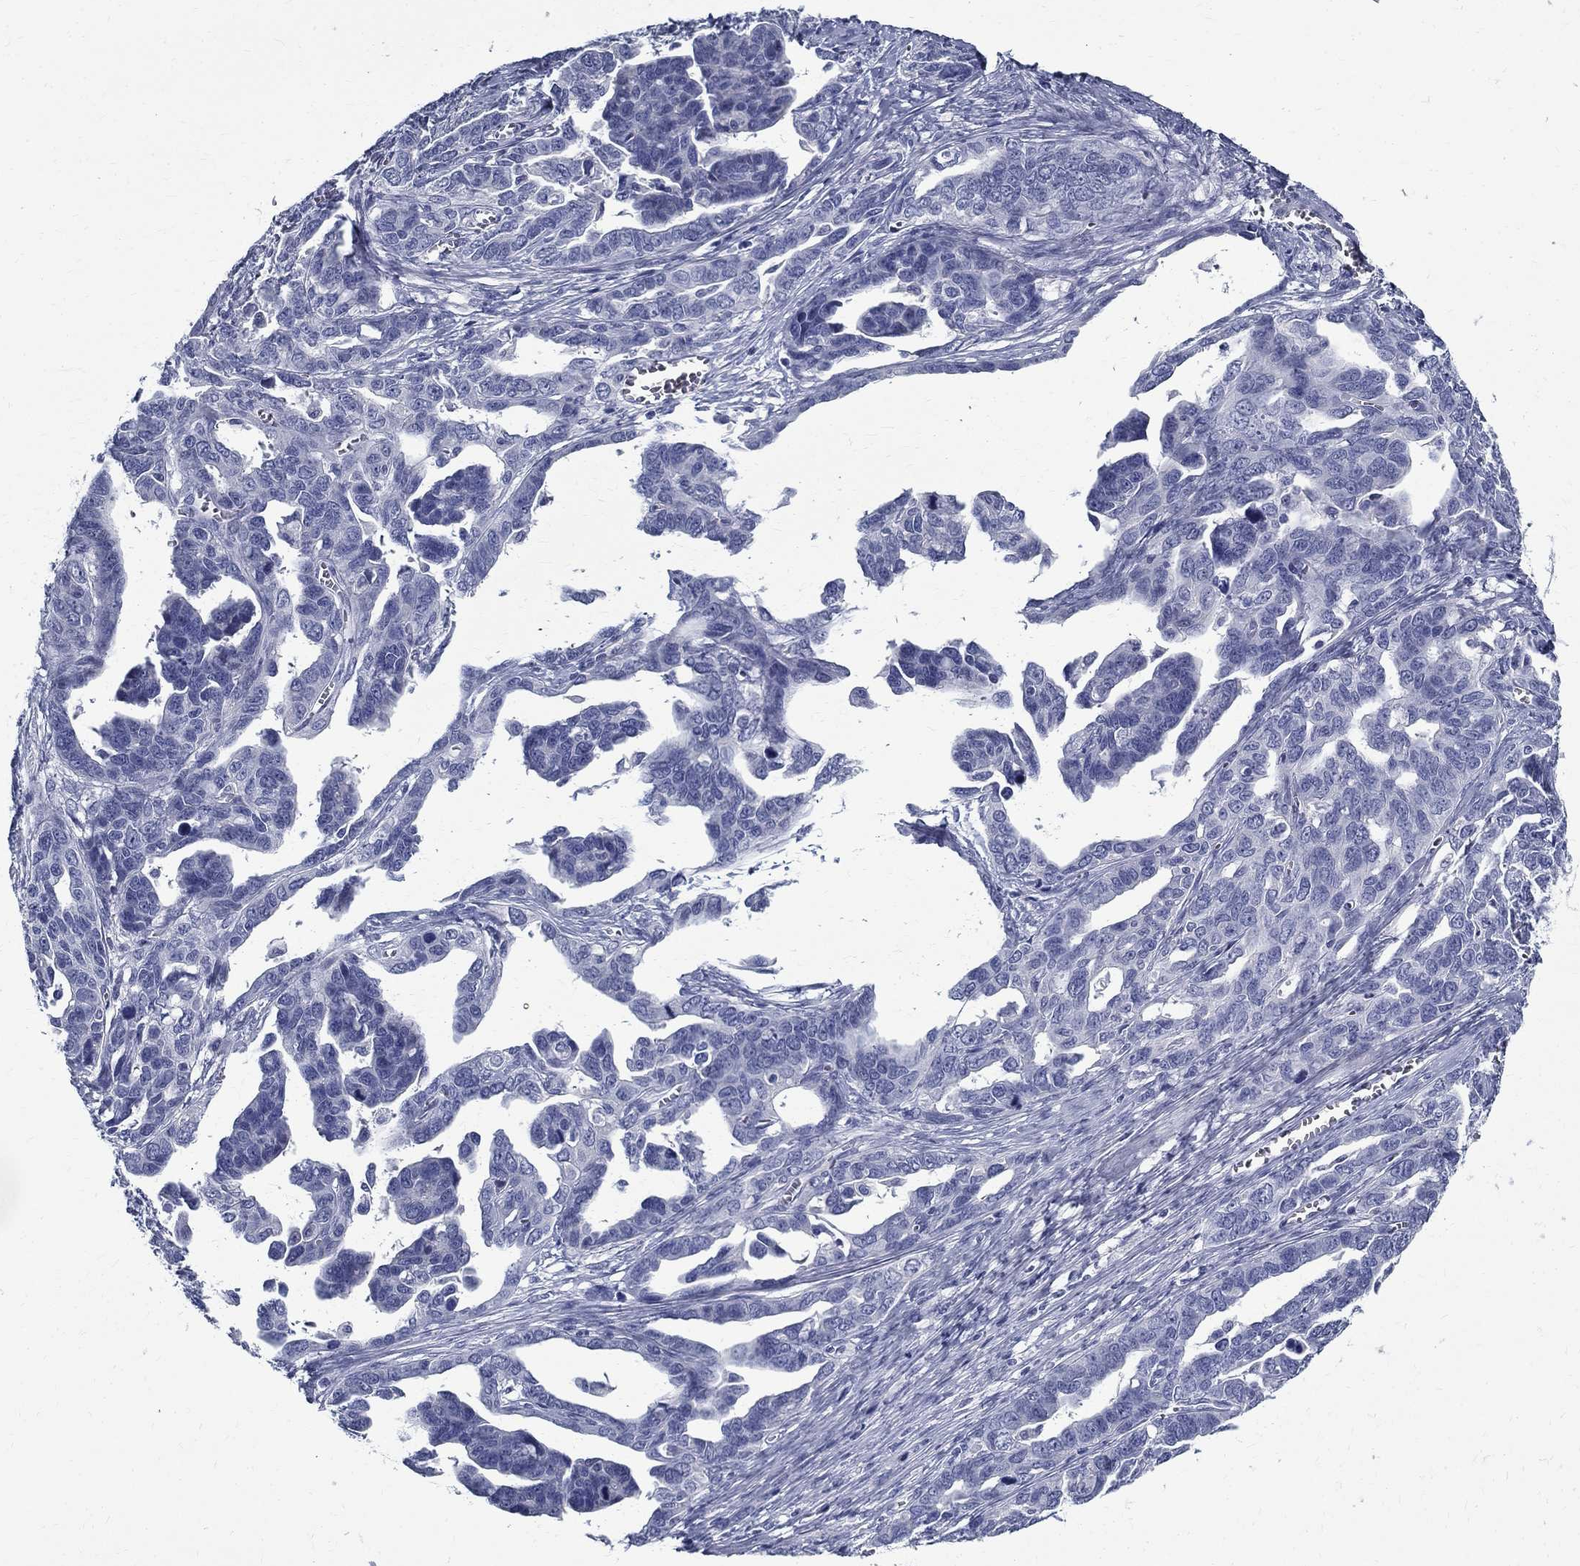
{"staining": {"intensity": "negative", "quantity": "none", "location": "none"}, "tissue": "ovarian cancer", "cell_type": "Tumor cells", "image_type": "cancer", "snomed": [{"axis": "morphology", "description": "Cystadenocarcinoma, serous, NOS"}, {"axis": "topography", "description": "Ovary"}], "caption": "Immunohistochemistry photomicrograph of ovarian cancer stained for a protein (brown), which displays no staining in tumor cells.", "gene": "TGM4", "patient": {"sex": "female", "age": 69}}